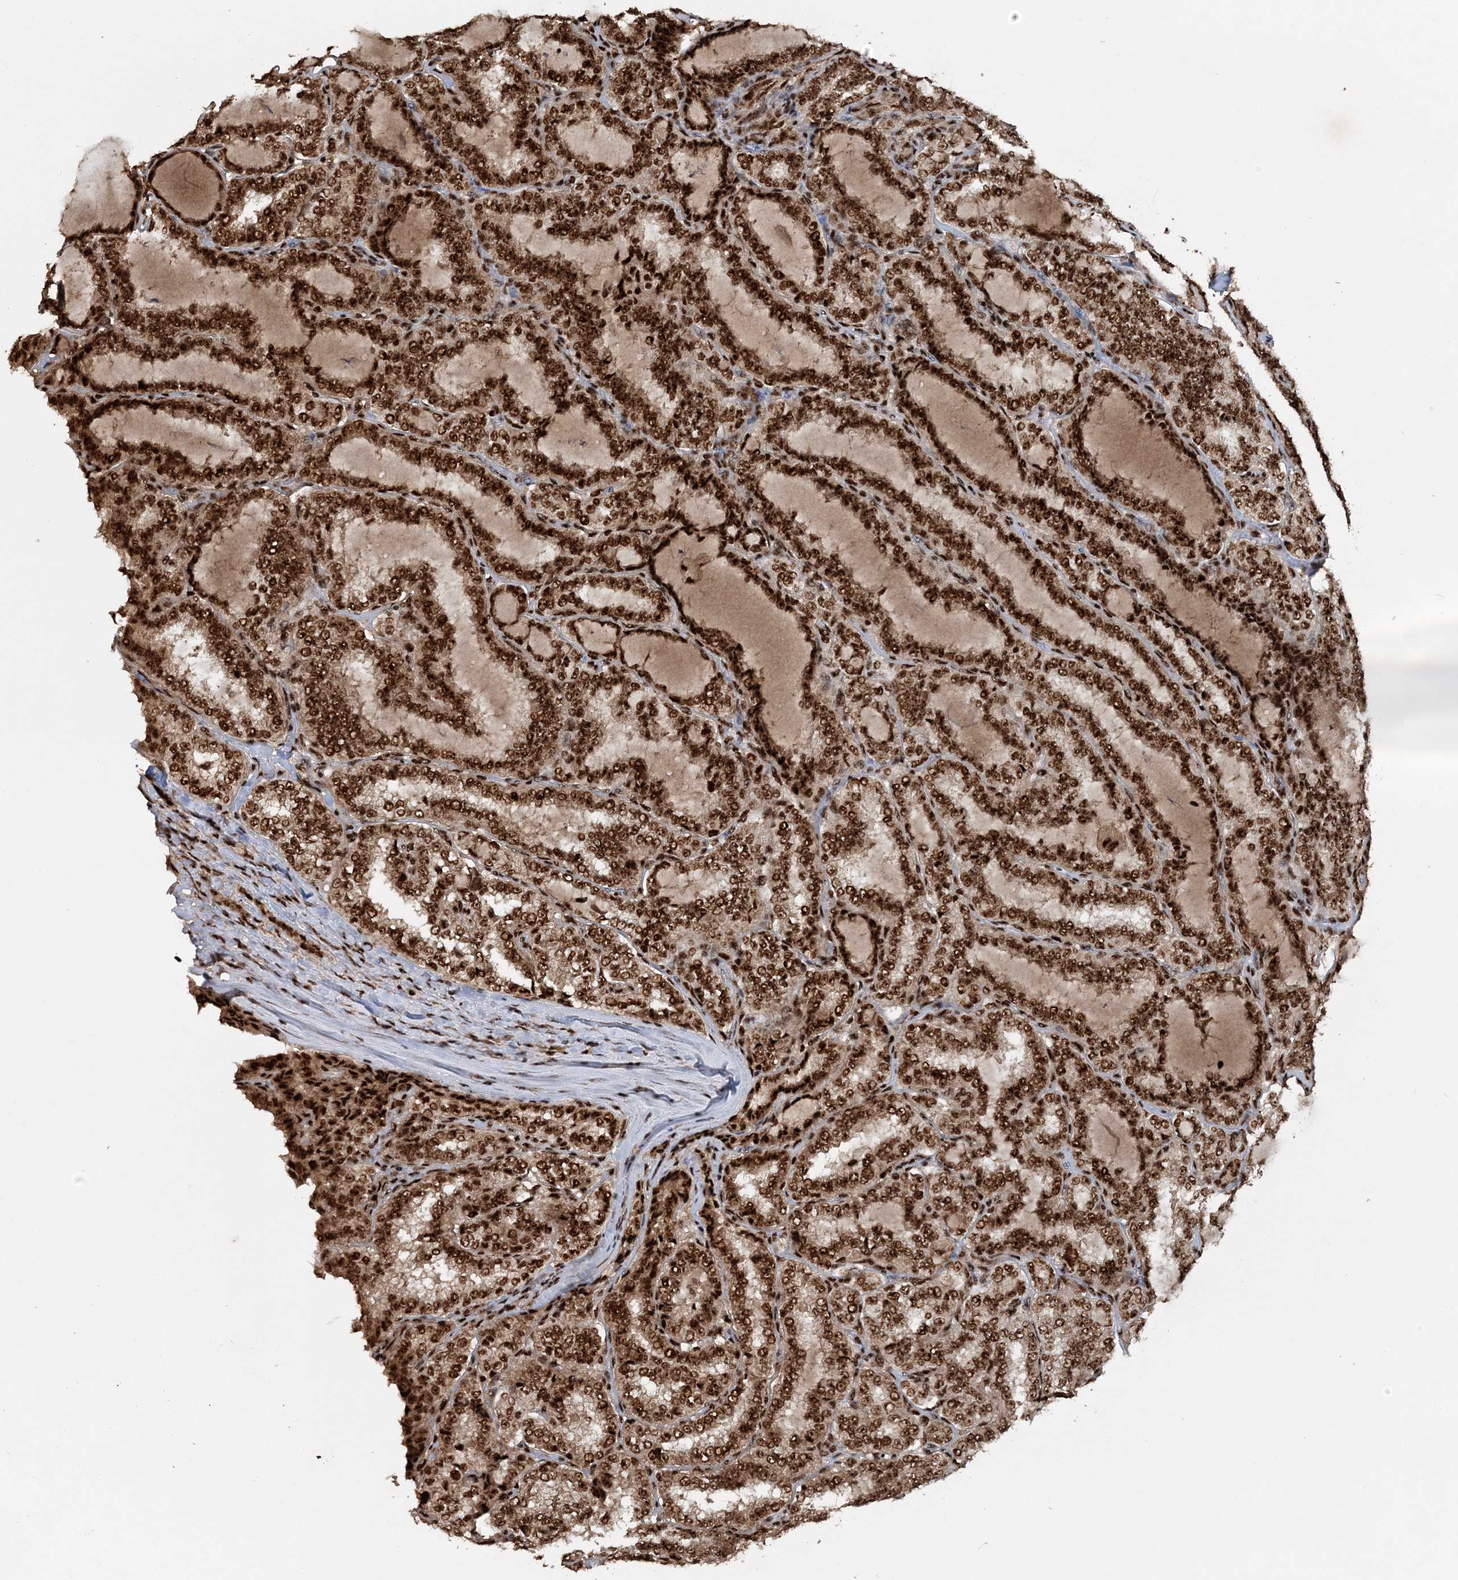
{"staining": {"intensity": "strong", "quantity": ">75%", "location": "nuclear"}, "tissue": "thyroid cancer", "cell_type": "Tumor cells", "image_type": "cancer", "snomed": [{"axis": "morphology", "description": "Normal tissue, NOS"}, {"axis": "morphology", "description": "Papillary adenocarcinoma, NOS"}, {"axis": "topography", "description": "Thyroid gland"}], "caption": "Protein expression analysis of thyroid cancer (papillary adenocarcinoma) exhibits strong nuclear staining in approximately >75% of tumor cells.", "gene": "EXOSC8", "patient": {"sex": "female", "age": 30}}